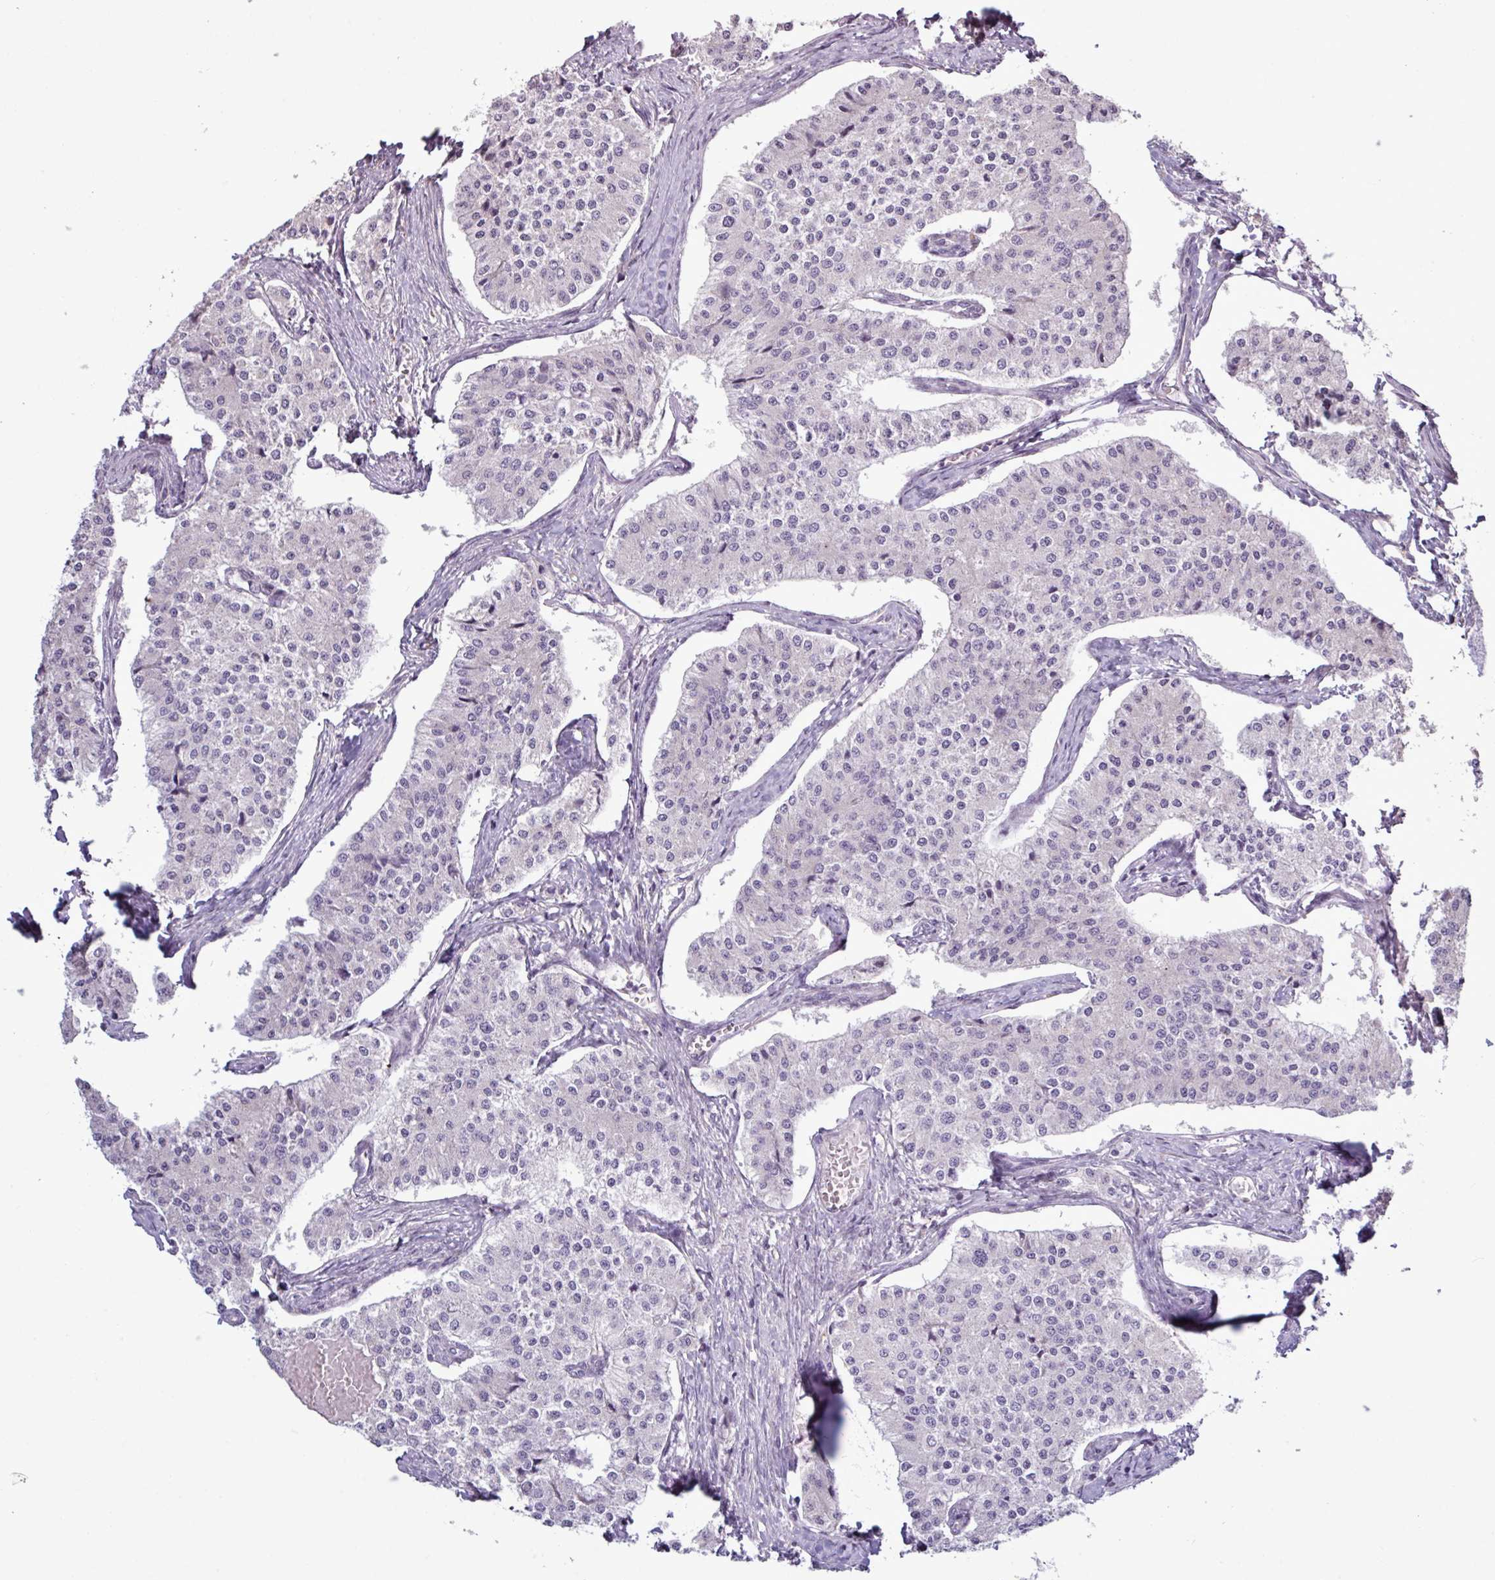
{"staining": {"intensity": "negative", "quantity": "none", "location": "none"}, "tissue": "carcinoid", "cell_type": "Tumor cells", "image_type": "cancer", "snomed": [{"axis": "morphology", "description": "Carcinoid, malignant, NOS"}, {"axis": "topography", "description": "Colon"}], "caption": "High magnification brightfield microscopy of carcinoid stained with DAB (3,3'-diaminobenzidine) (brown) and counterstained with hematoxylin (blue): tumor cells show no significant expression. (DAB (3,3'-diaminobenzidine) immunohistochemistry visualized using brightfield microscopy, high magnification).", "gene": "C4B", "patient": {"sex": "female", "age": 52}}